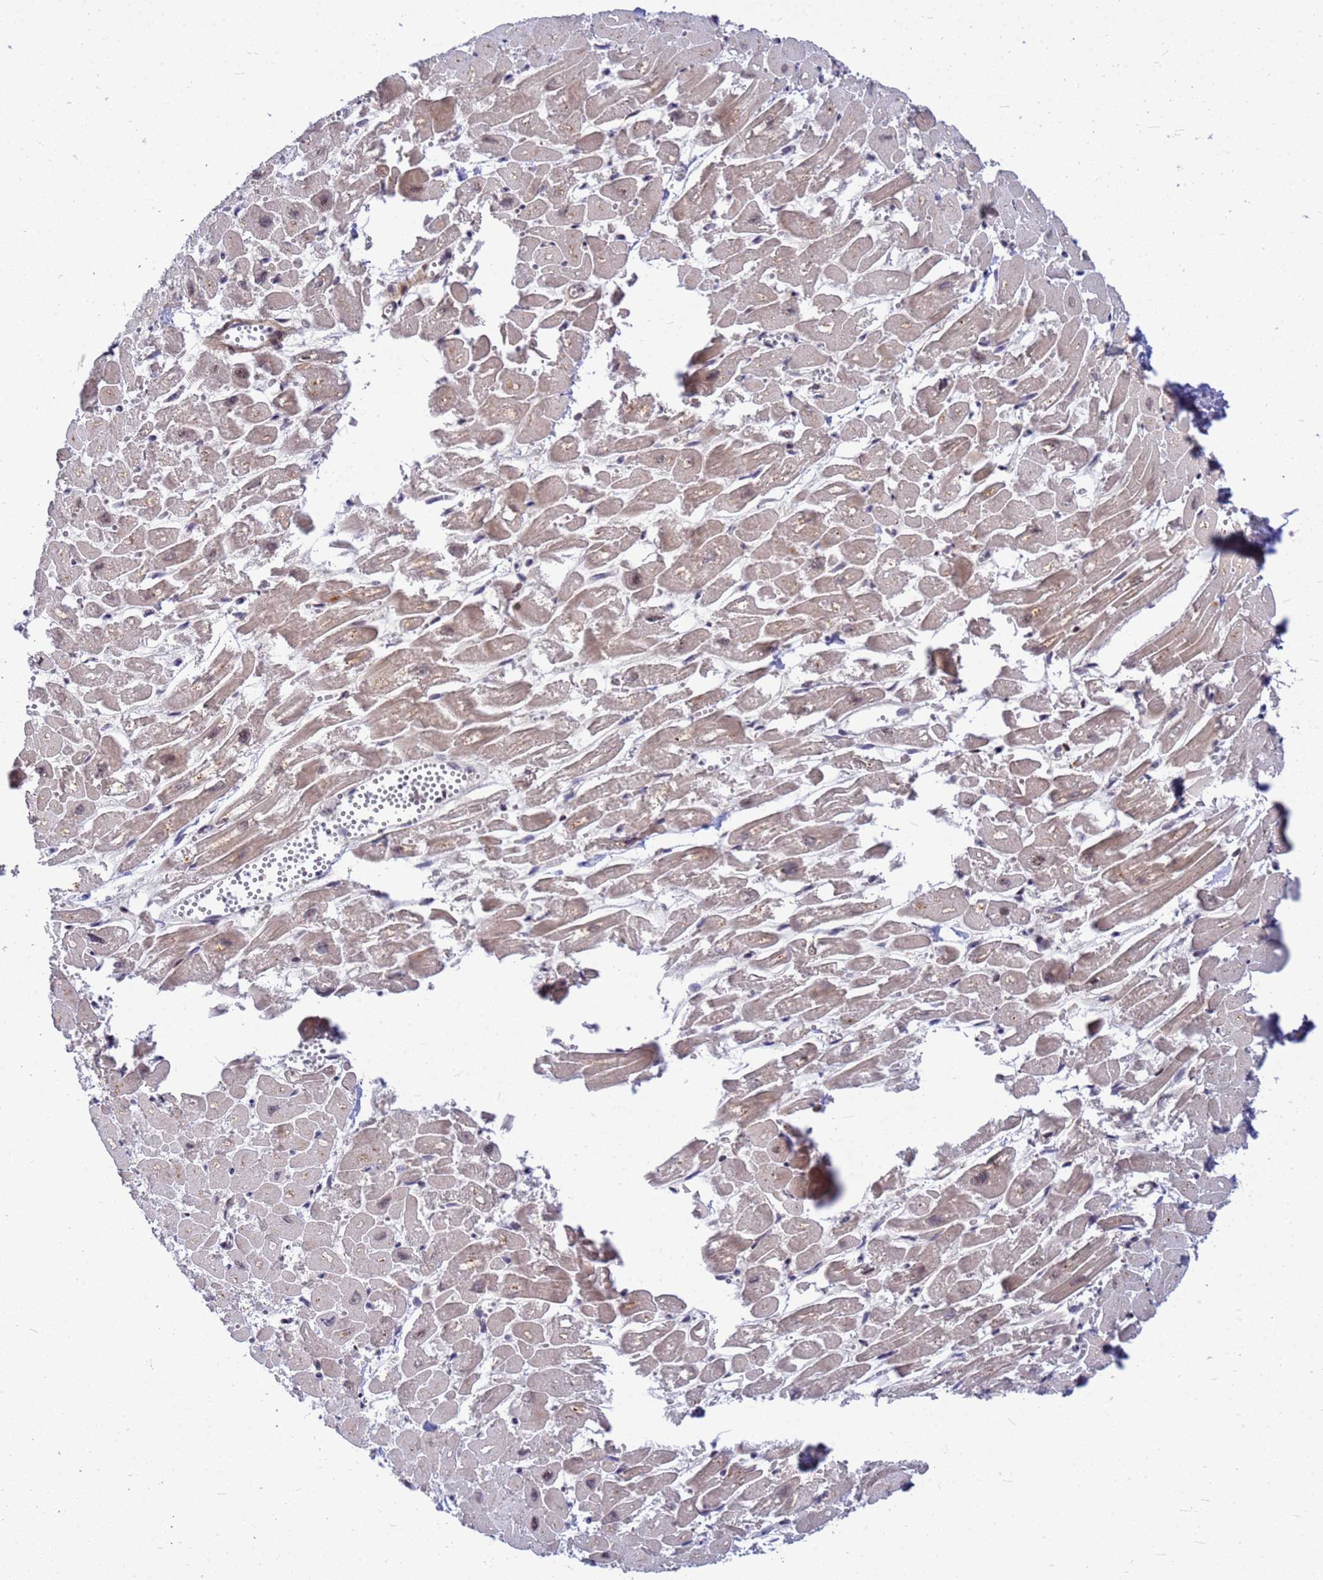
{"staining": {"intensity": "weak", "quantity": "25%-75%", "location": "cytoplasmic/membranous"}, "tissue": "heart muscle", "cell_type": "Cardiomyocytes", "image_type": "normal", "snomed": [{"axis": "morphology", "description": "Normal tissue, NOS"}, {"axis": "topography", "description": "Heart"}], "caption": "Immunohistochemistry (IHC) micrograph of benign heart muscle: human heart muscle stained using immunohistochemistry demonstrates low levels of weak protein expression localized specifically in the cytoplasmic/membranous of cardiomyocytes, appearing as a cytoplasmic/membranous brown color.", "gene": "NCBP2", "patient": {"sex": "male", "age": 54}}